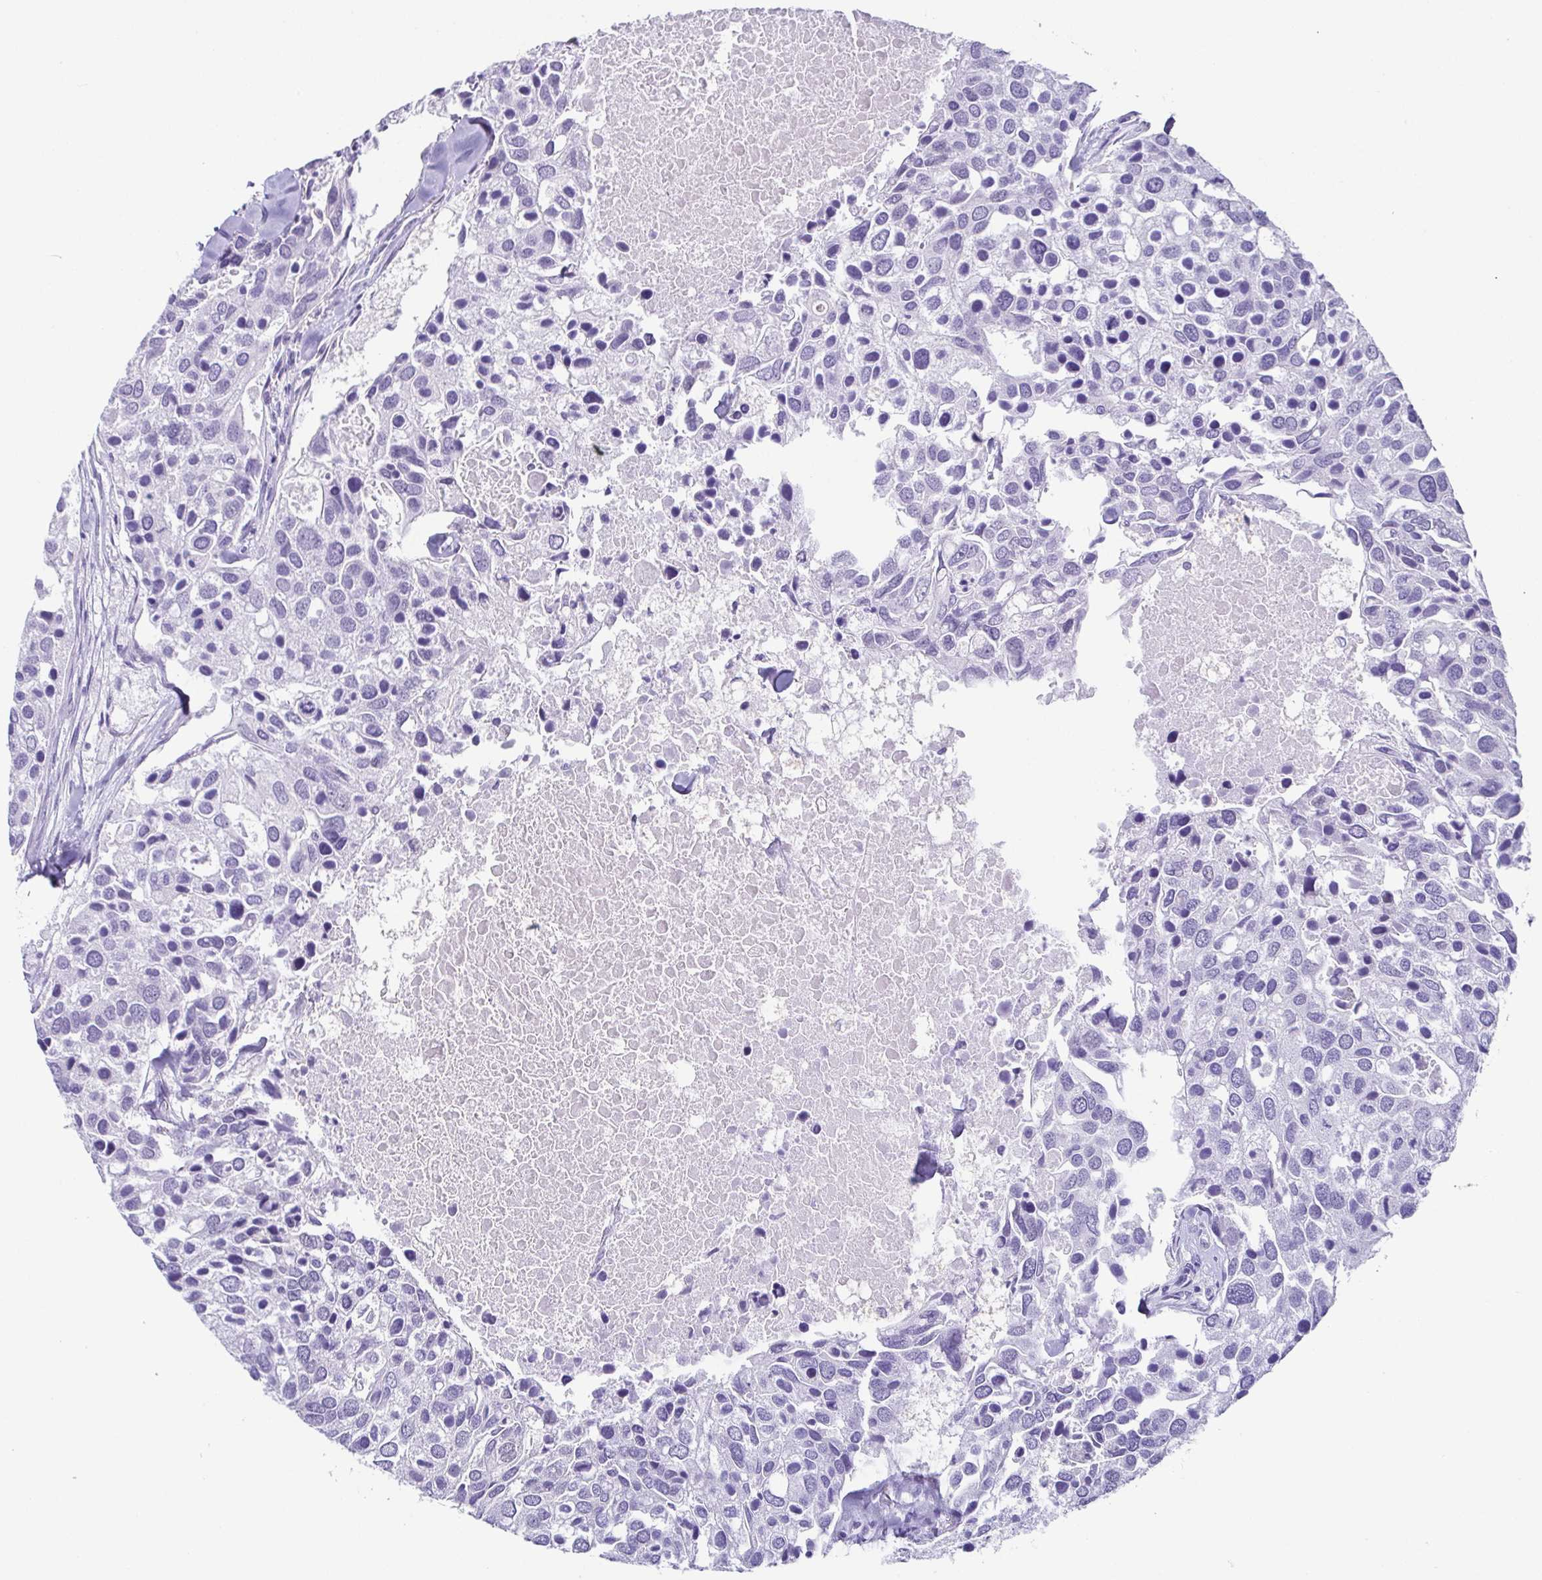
{"staining": {"intensity": "negative", "quantity": "none", "location": "none"}, "tissue": "breast cancer", "cell_type": "Tumor cells", "image_type": "cancer", "snomed": [{"axis": "morphology", "description": "Duct carcinoma"}, {"axis": "topography", "description": "Breast"}], "caption": "Human breast cancer stained for a protein using IHC reveals no staining in tumor cells.", "gene": "ESX1", "patient": {"sex": "female", "age": 83}}